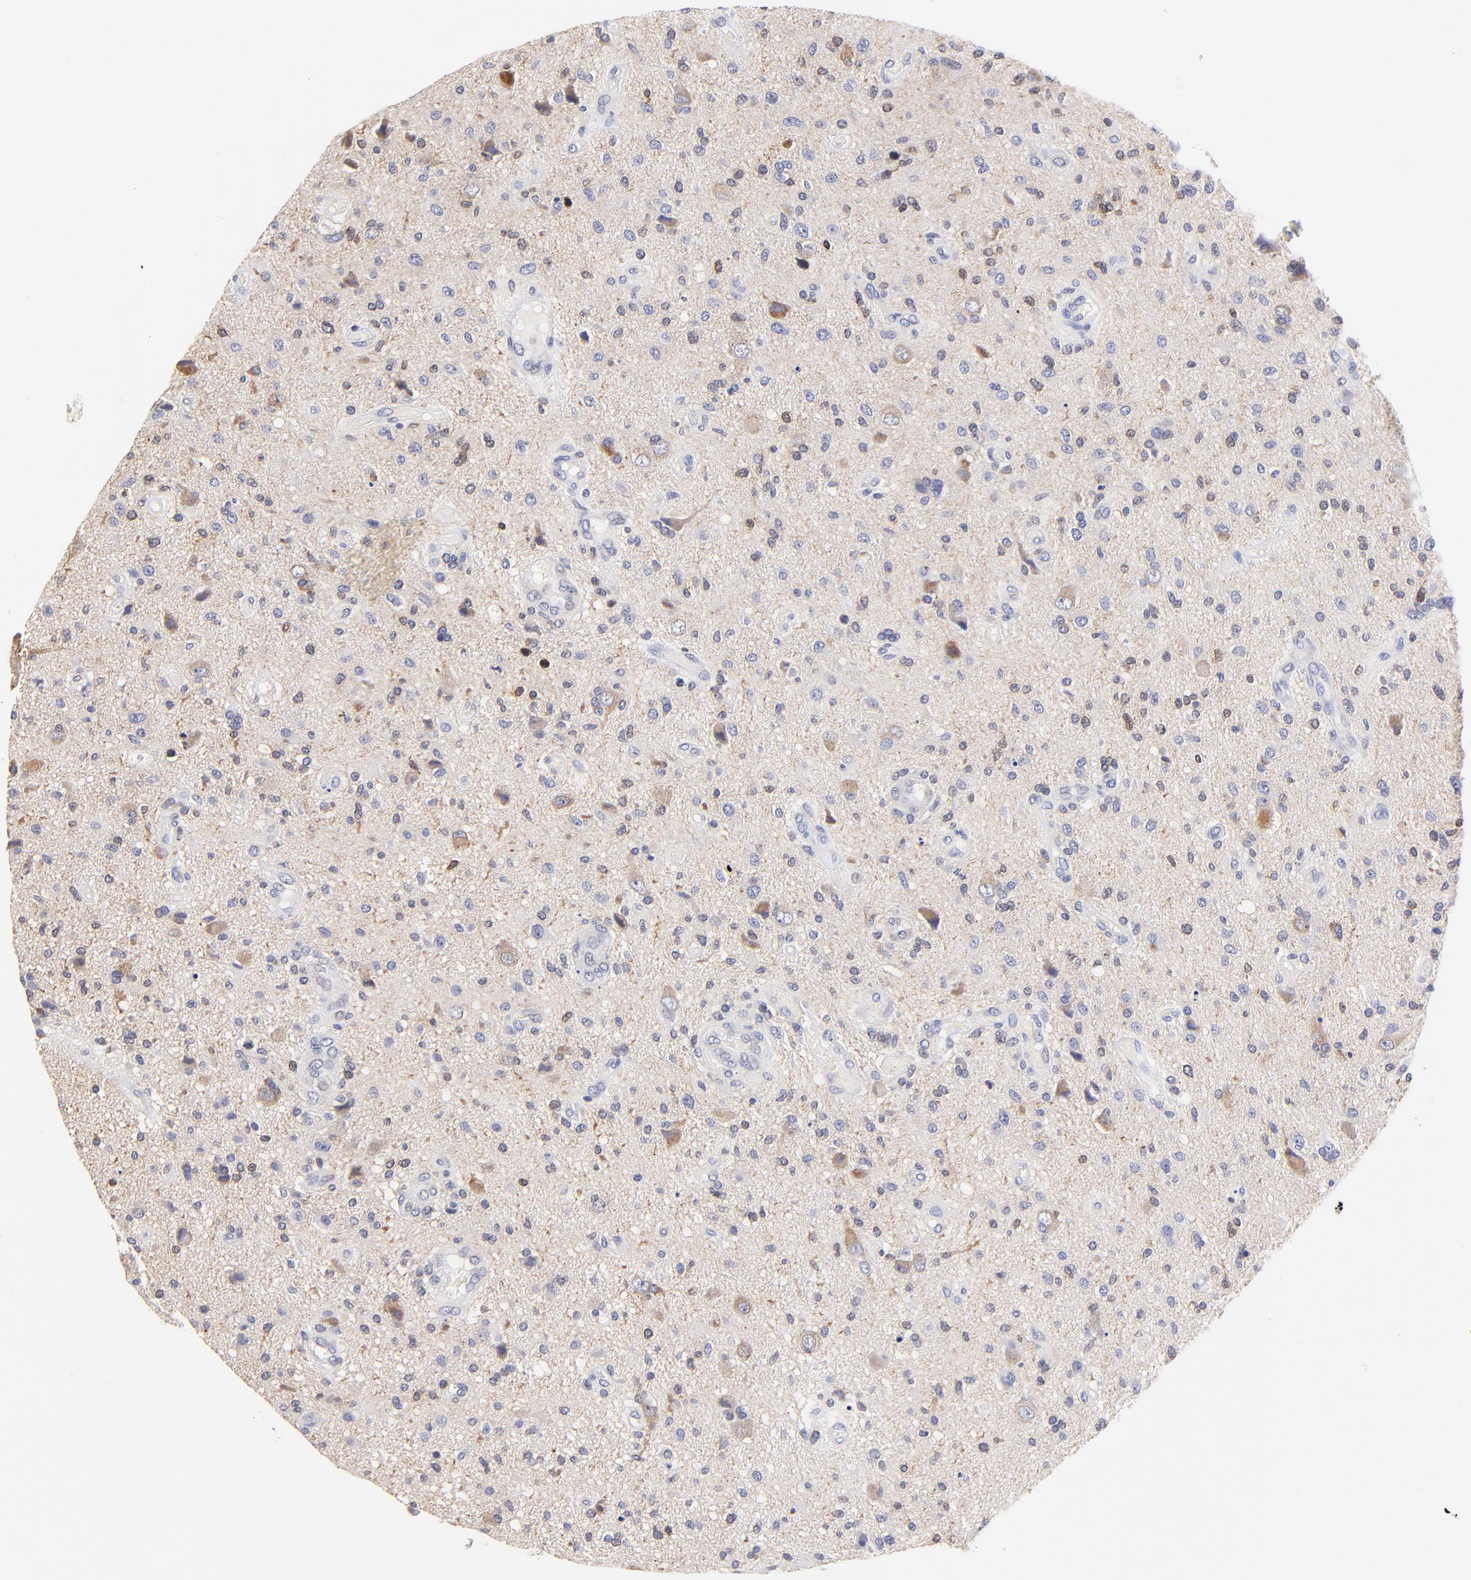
{"staining": {"intensity": "moderate", "quantity": "<25%", "location": "cytoplasmic/membranous"}, "tissue": "glioma", "cell_type": "Tumor cells", "image_type": "cancer", "snomed": [{"axis": "morphology", "description": "Normal tissue, NOS"}, {"axis": "morphology", "description": "Glioma, malignant, High grade"}, {"axis": "topography", "description": "Cerebral cortex"}], "caption": "A brown stain labels moderate cytoplasmic/membranous positivity of a protein in human glioma tumor cells.", "gene": "ZNF155", "patient": {"sex": "male", "age": 75}}